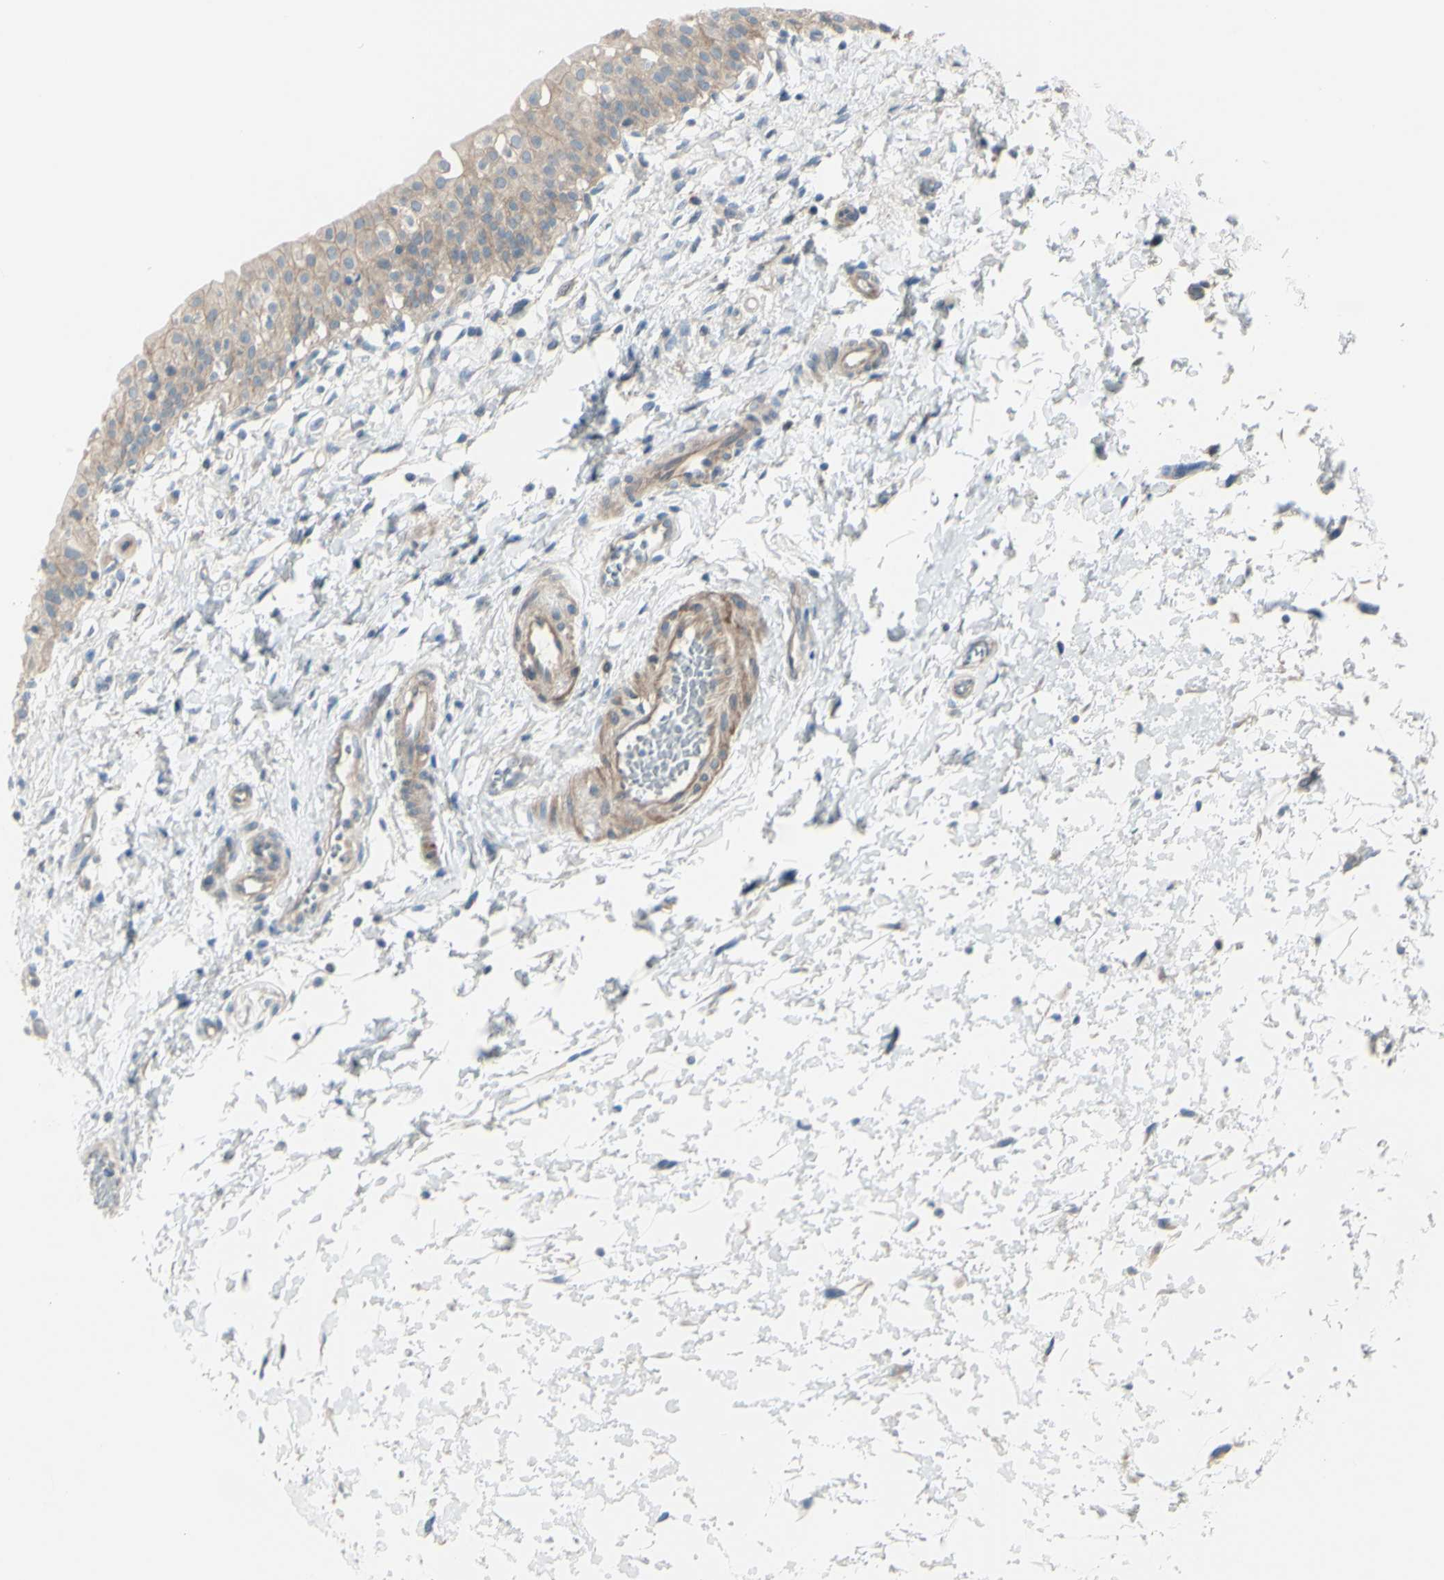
{"staining": {"intensity": "weak", "quantity": ">75%", "location": "cytoplasmic/membranous"}, "tissue": "urinary bladder", "cell_type": "Urothelial cells", "image_type": "normal", "snomed": [{"axis": "morphology", "description": "Normal tissue, NOS"}, {"axis": "topography", "description": "Urinary bladder"}], "caption": "Immunohistochemical staining of normal human urinary bladder exhibits >75% levels of weak cytoplasmic/membranous protein positivity in about >75% of urothelial cells.", "gene": "LRRK1", "patient": {"sex": "male", "age": 55}}